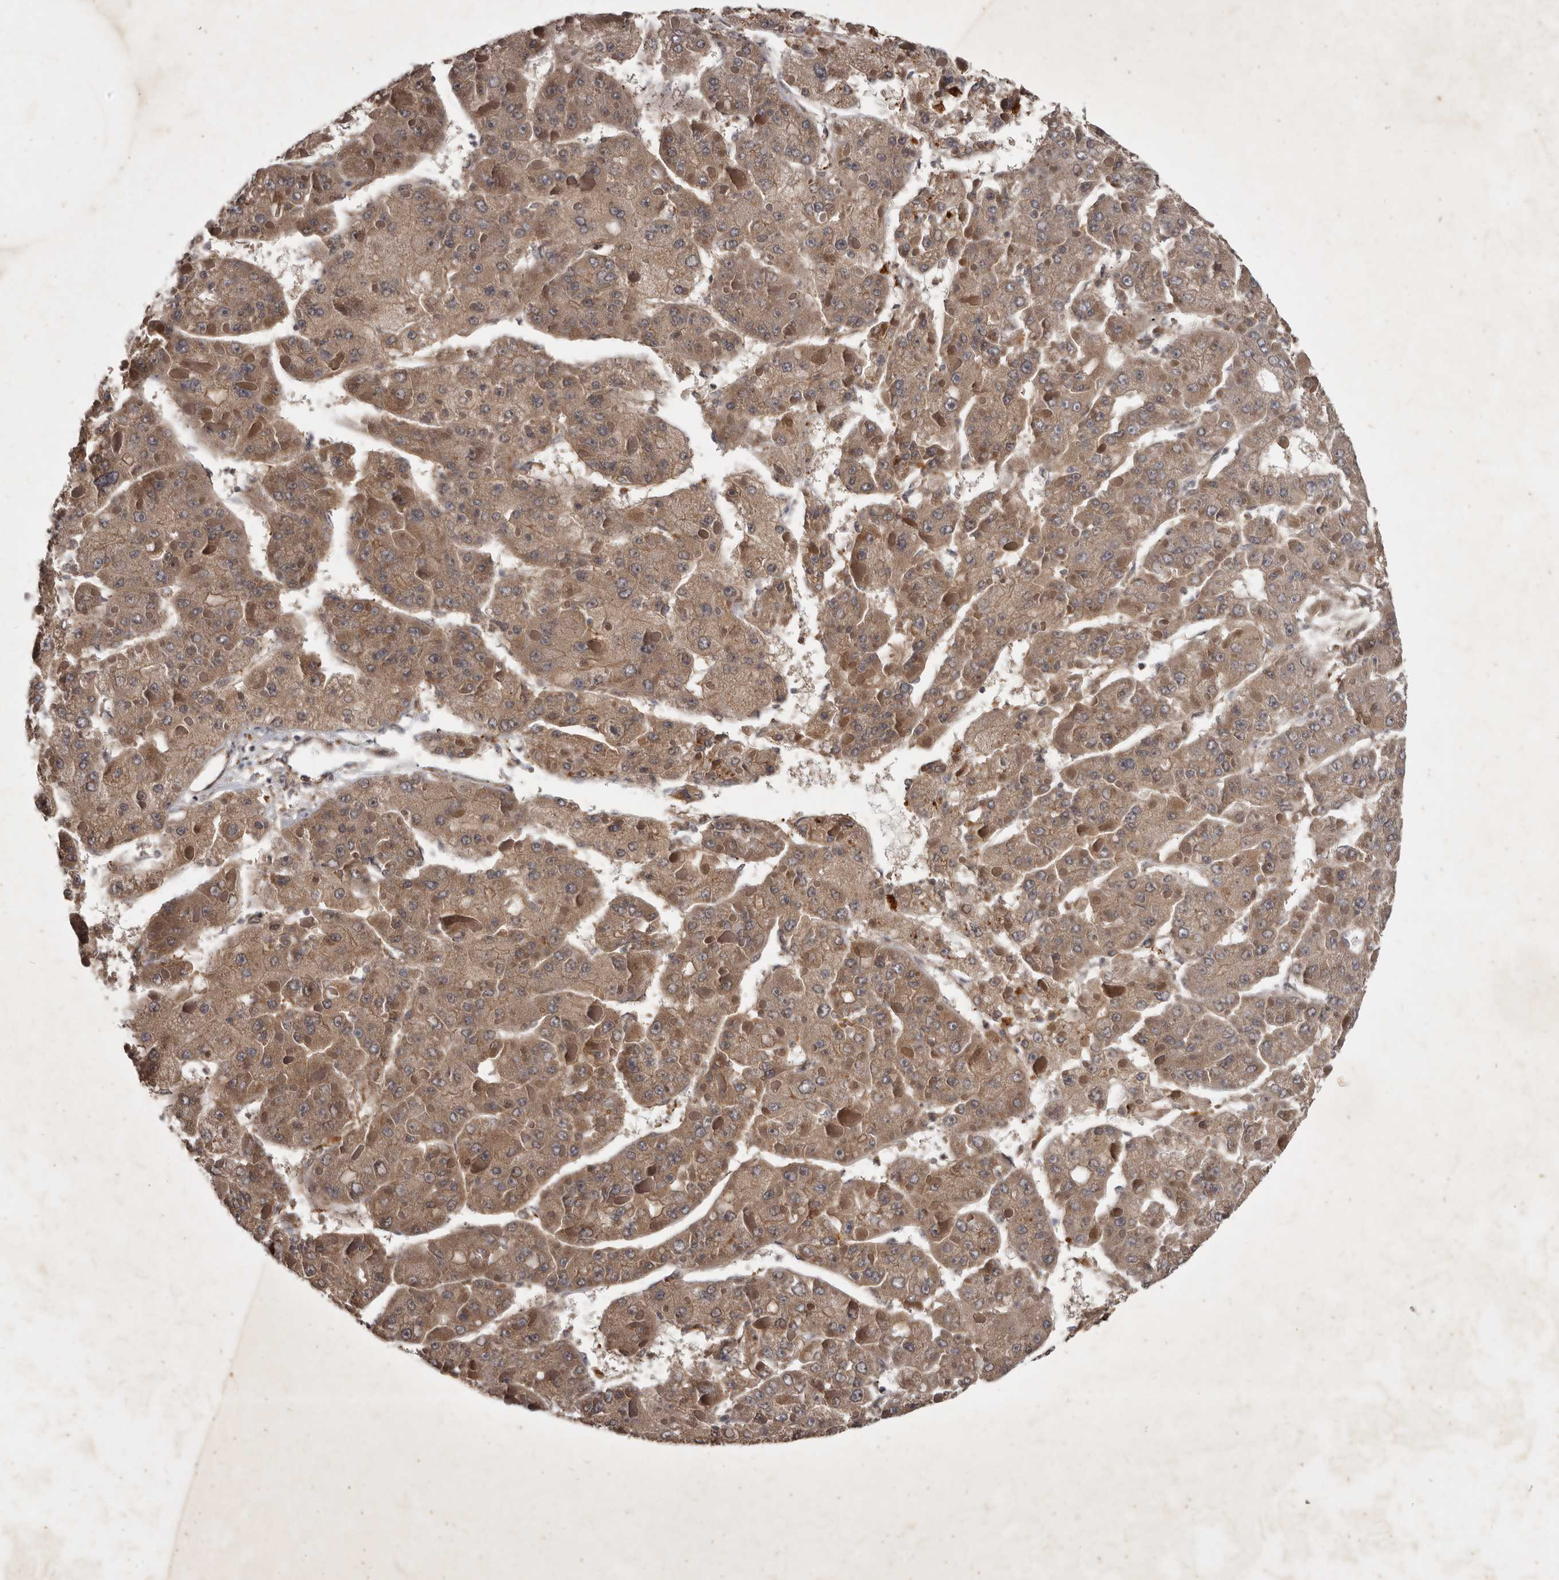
{"staining": {"intensity": "moderate", "quantity": ">75%", "location": "cytoplasmic/membranous"}, "tissue": "liver cancer", "cell_type": "Tumor cells", "image_type": "cancer", "snomed": [{"axis": "morphology", "description": "Carcinoma, Hepatocellular, NOS"}, {"axis": "topography", "description": "Liver"}], "caption": "Immunohistochemical staining of liver cancer exhibits medium levels of moderate cytoplasmic/membranous protein staining in about >75% of tumor cells.", "gene": "DNAJC28", "patient": {"sex": "female", "age": 73}}